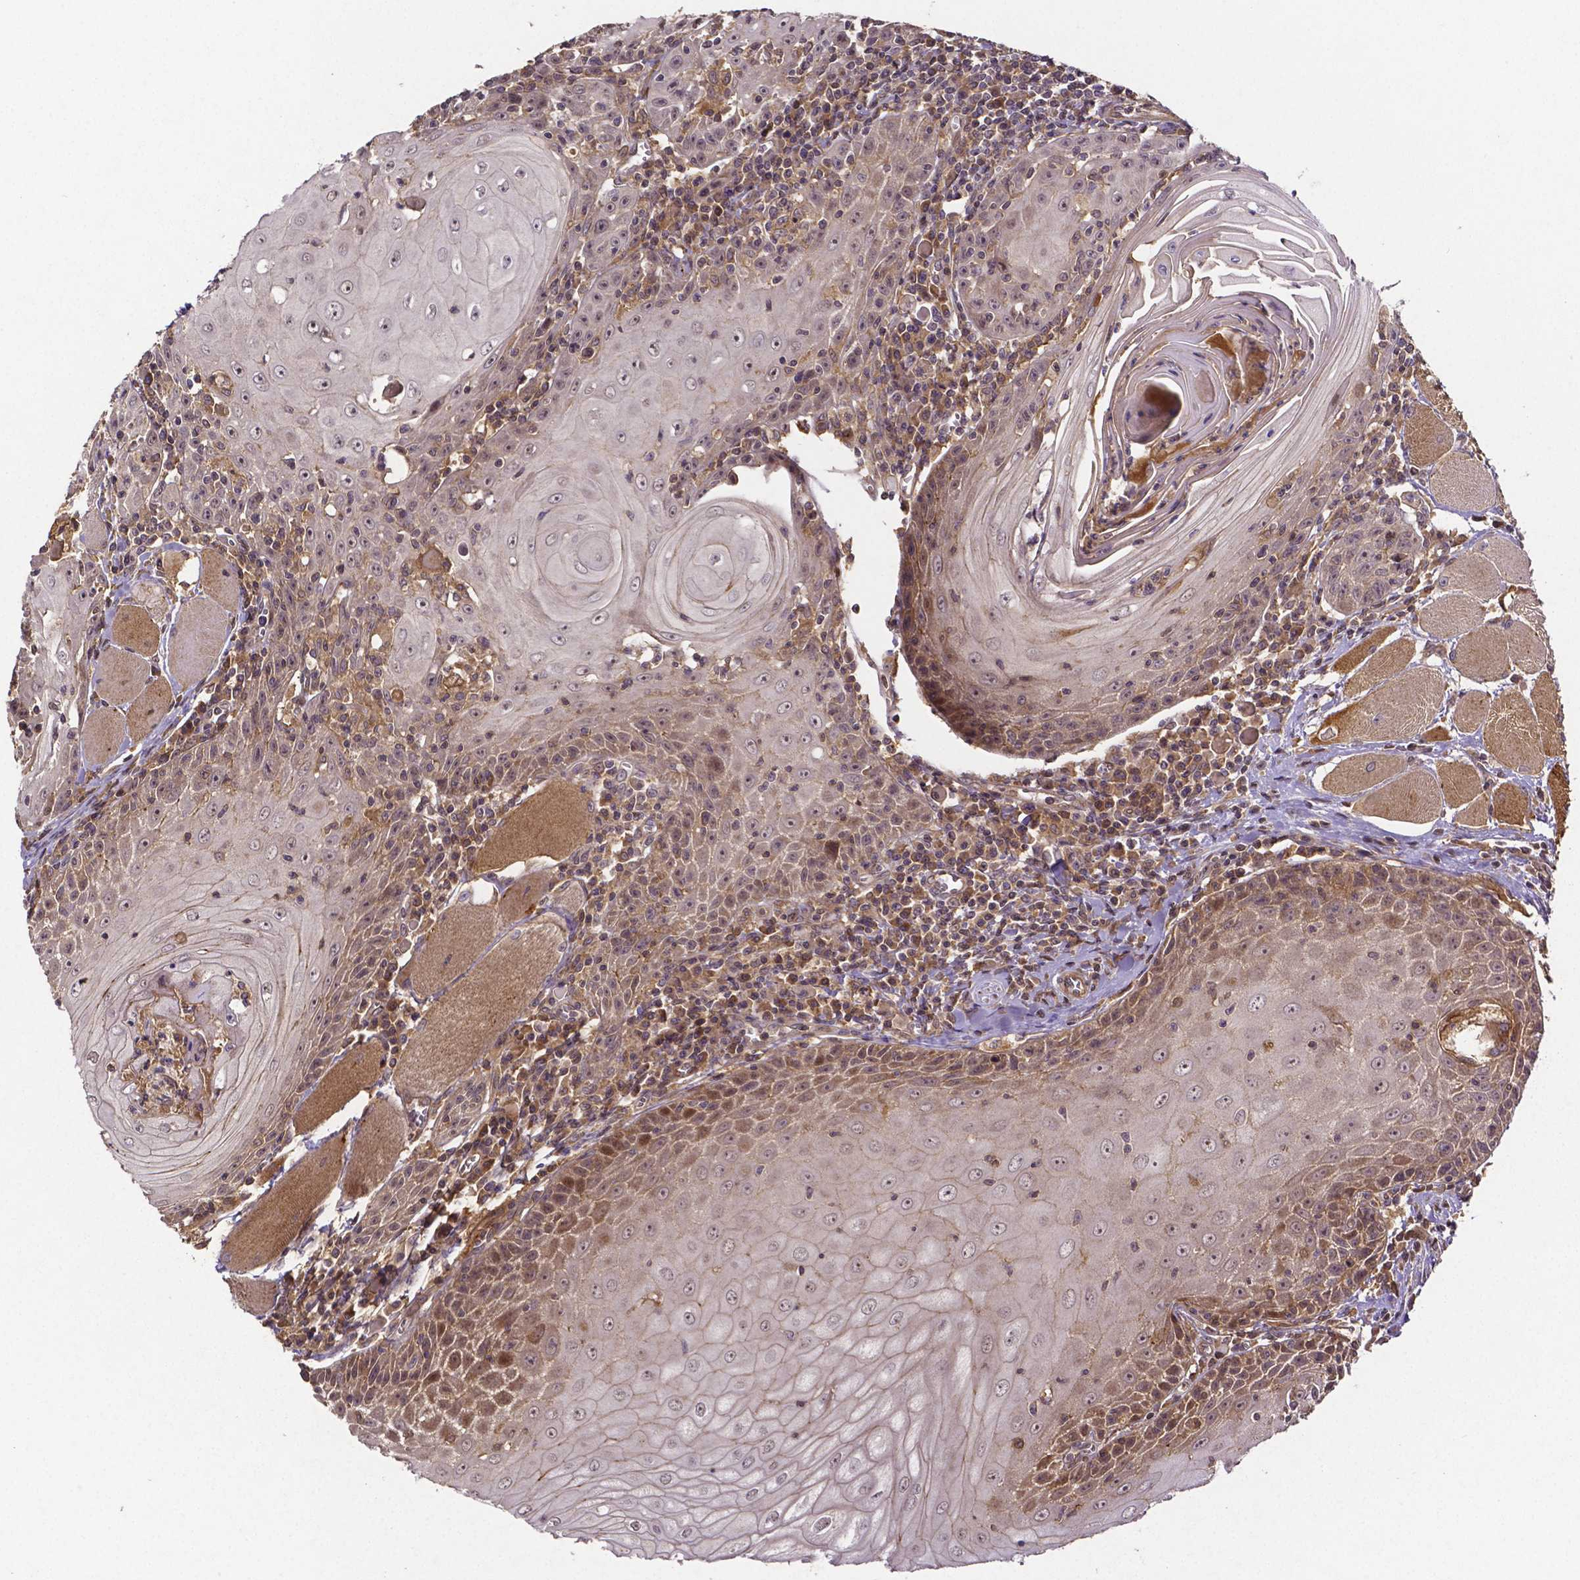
{"staining": {"intensity": "moderate", "quantity": "25%-75%", "location": "cytoplasmic/membranous,nuclear"}, "tissue": "head and neck cancer", "cell_type": "Tumor cells", "image_type": "cancer", "snomed": [{"axis": "morphology", "description": "Normal tissue, NOS"}, {"axis": "morphology", "description": "Squamous cell carcinoma, NOS"}, {"axis": "topography", "description": "Oral tissue"}, {"axis": "topography", "description": "Head-Neck"}], "caption": "Squamous cell carcinoma (head and neck) stained with immunohistochemistry (IHC) exhibits moderate cytoplasmic/membranous and nuclear expression in about 25%-75% of tumor cells. The staining was performed using DAB, with brown indicating positive protein expression. Nuclei are stained blue with hematoxylin.", "gene": "RNF123", "patient": {"sex": "male", "age": 52}}